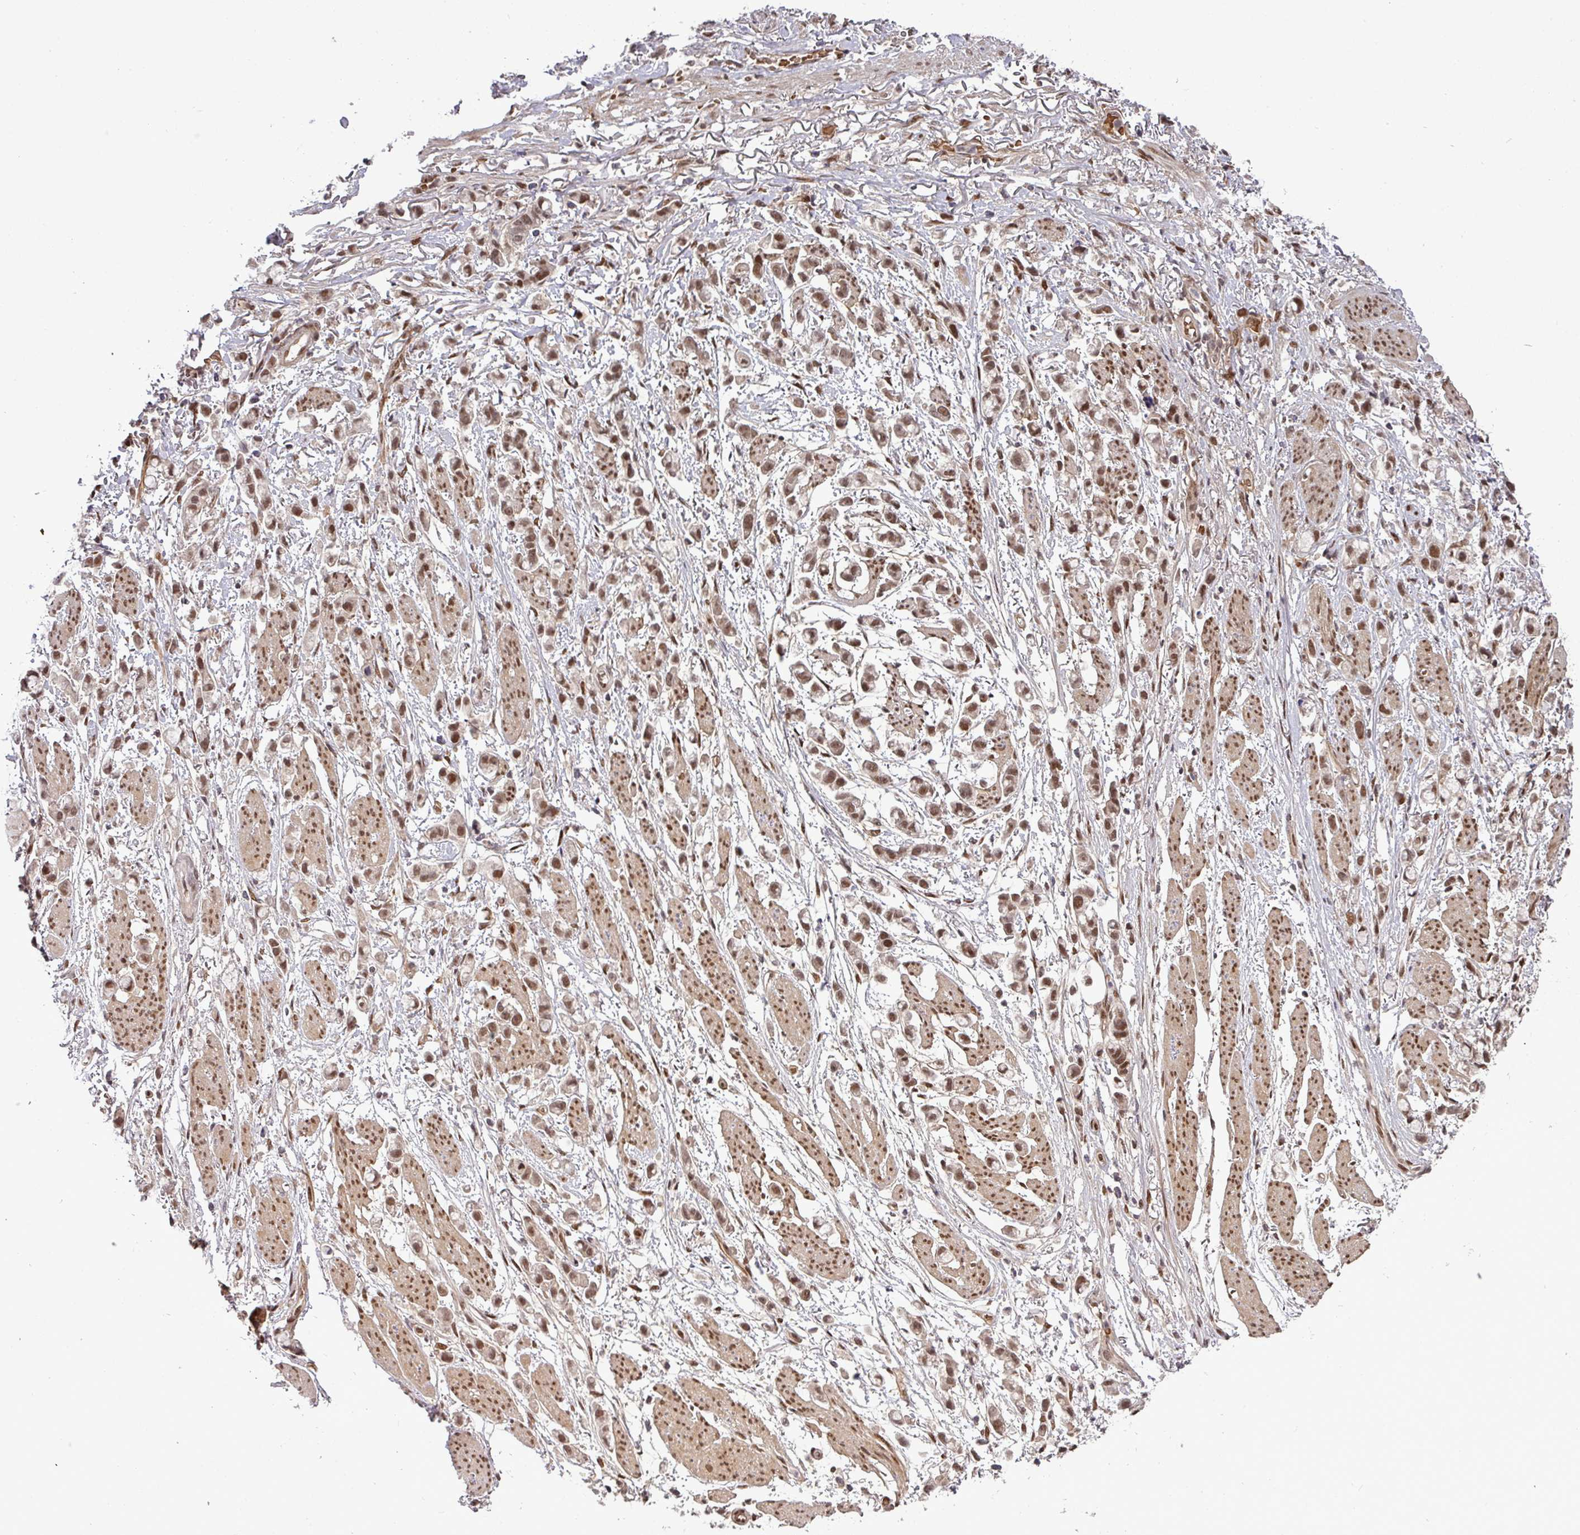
{"staining": {"intensity": "moderate", "quantity": ">75%", "location": "nuclear"}, "tissue": "stomach cancer", "cell_type": "Tumor cells", "image_type": "cancer", "snomed": [{"axis": "morphology", "description": "Adenocarcinoma, NOS"}, {"axis": "topography", "description": "Stomach"}], "caption": "Immunohistochemistry (DAB (3,3'-diaminobenzidine)) staining of human adenocarcinoma (stomach) reveals moderate nuclear protein positivity in about >75% of tumor cells. The protein of interest is shown in brown color, while the nuclei are stained blue.", "gene": "CIC", "patient": {"sex": "female", "age": 81}}